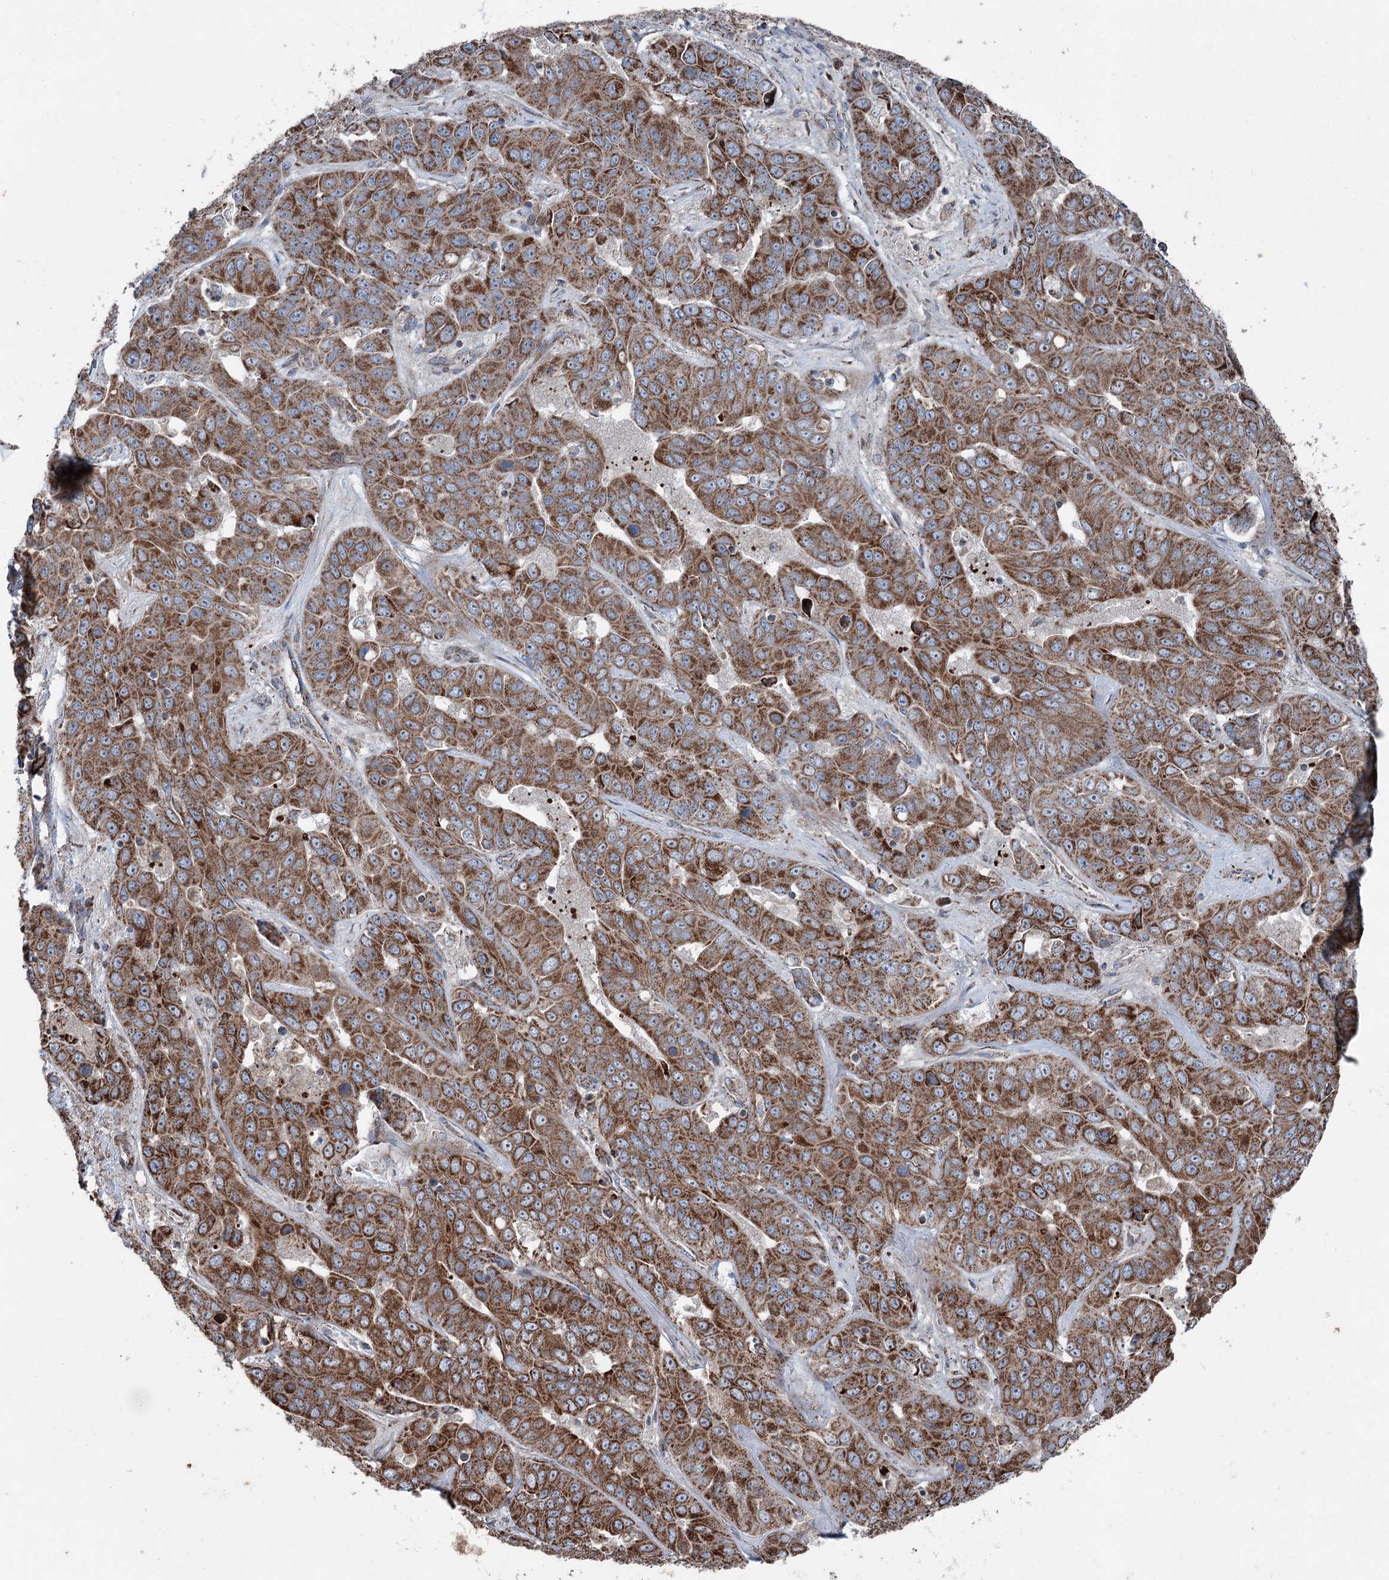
{"staining": {"intensity": "strong", "quantity": ">75%", "location": "cytoplasmic/membranous"}, "tissue": "liver cancer", "cell_type": "Tumor cells", "image_type": "cancer", "snomed": [{"axis": "morphology", "description": "Cholangiocarcinoma"}, {"axis": "topography", "description": "Liver"}], "caption": "DAB immunohistochemical staining of cholangiocarcinoma (liver) displays strong cytoplasmic/membranous protein staining in about >75% of tumor cells.", "gene": "UCN3", "patient": {"sex": "female", "age": 52}}